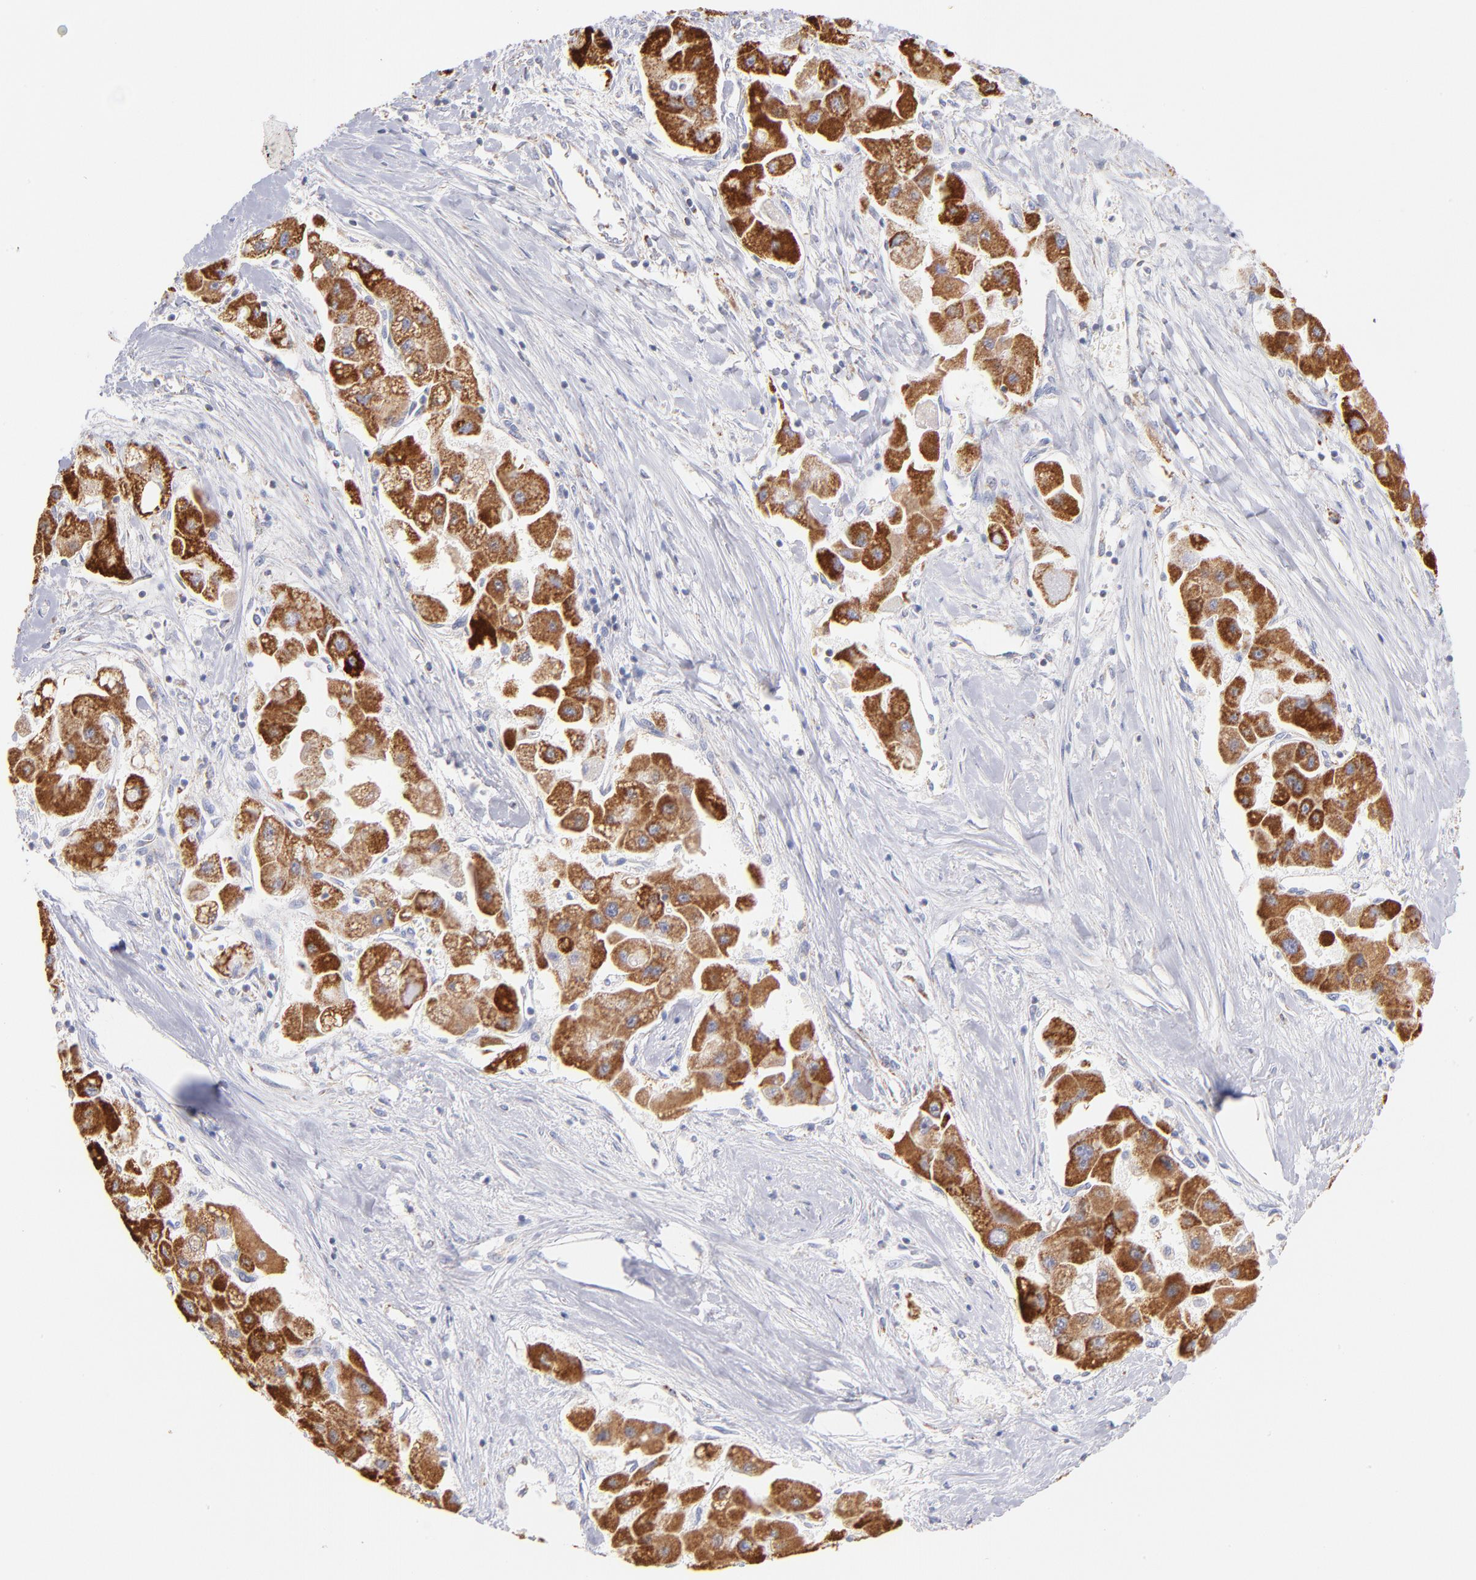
{"staining": {"intensity": "strong", "quantity": ">75%", "location": "cytoplasmic/membranous"}, "tissue": "liver cancer", "cell_type": "Tumor cells", "image_type": "cancer", "snomed": [{"axis": "morphology", "description": "Carcinoma, Hepatocellular, NOS"}, {"axis": "topography", "description": "Liver"}], "caption": "Immunohistochemistry (IHC) micrograph of human liver cancer (hepatocellular carcinoma) stained for a protein (brown), which demonstrates high levels of strong cytoplasmic/membranous expression in approximately >75% of tumor cells.", "gene": "AIFM1", "patient": {"sex": "male", "age": 24}}